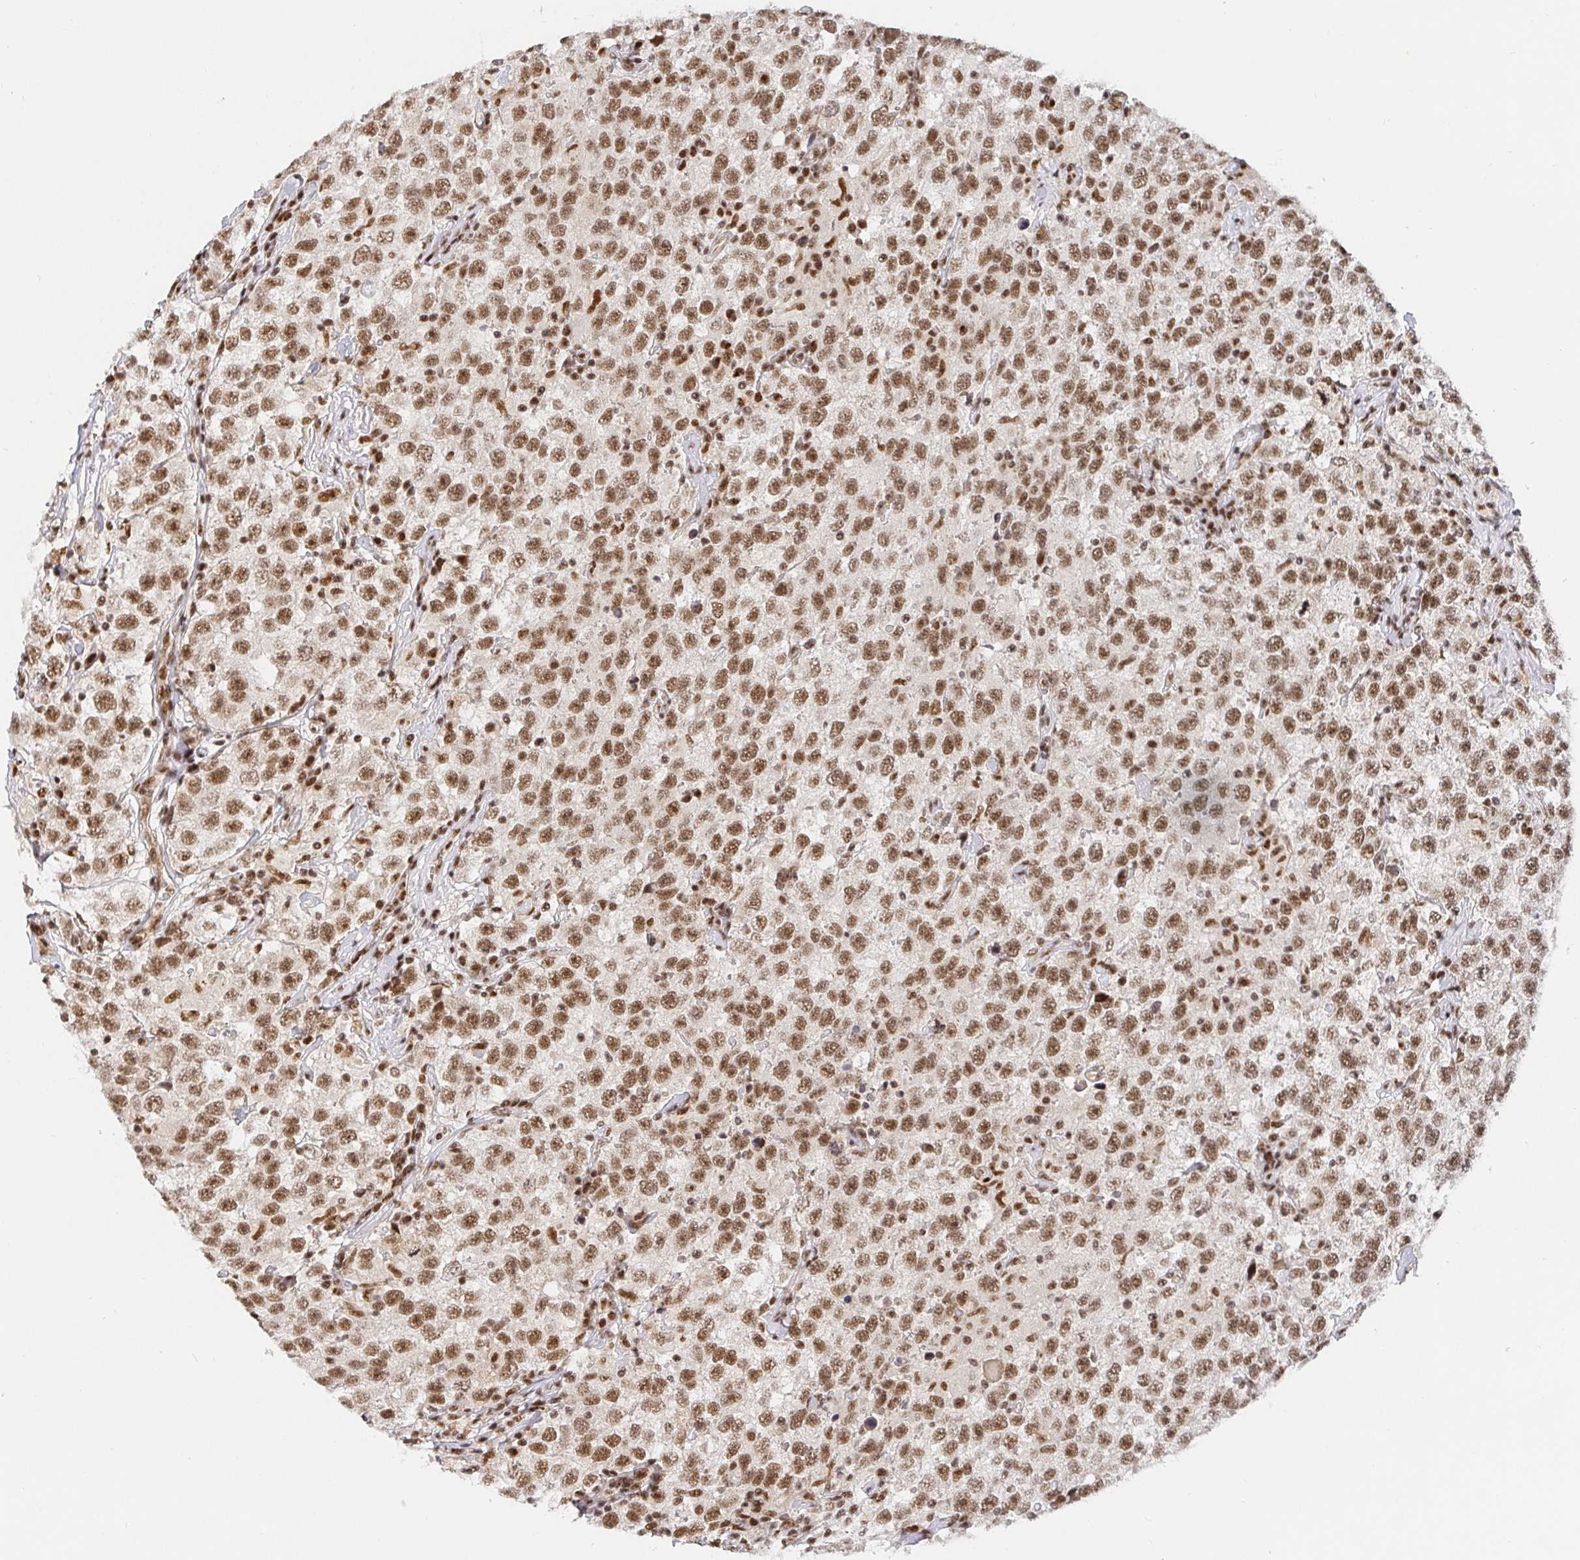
{"staining": {"intensity": "moderate", "quantity": ">75%", "location": "nuclear"}, "tissue": "testis cancer", "cell_type": "Tumor cells", "image_type": "cancer", "snomed": [{"axis": "morphology", "description": "Seminoma, NOS"}, {"axis": "topography", "description": "Testis"}], "caption": "Tumor cells exhibit medium levels of moderate nuclear expression in approximately >75% of cells in testis cancer (seminoma). (Brightfield microscopy of DAB IHC at high magnification).", "gene": "USF1", "patient": {"sex": "male", "age": 41}}